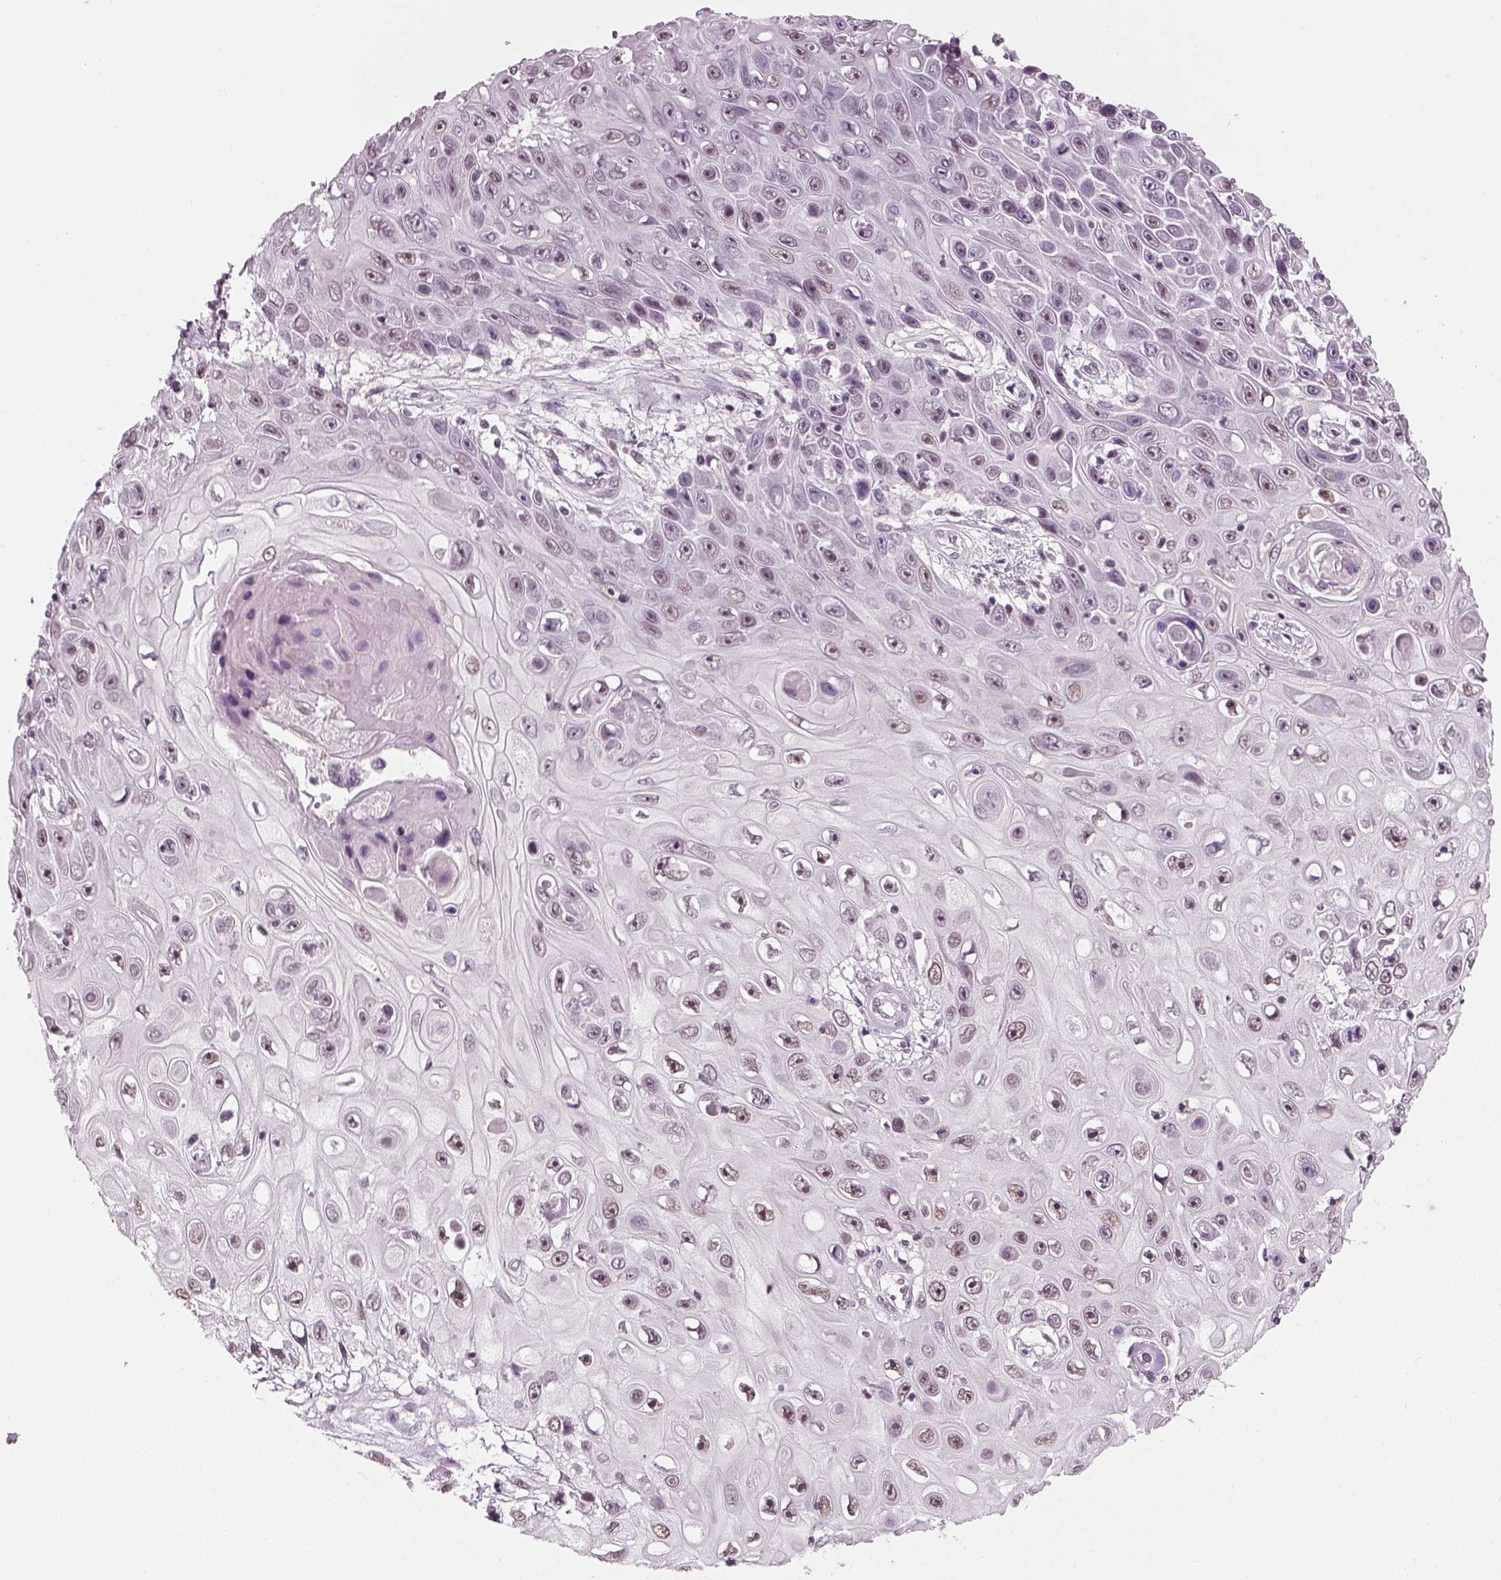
{"staining": {"intensity": "weak", "quantity": "<25%", "location": "nuclear"}, "tissue": "skin cancer", "cell_type": "Tumor cells", "image_type": "cancer", "snomed": [{"axis": "morphology", "description": "Squamous cell carcinoma, NOS"}, {"axis": "topography", "description": "Skin"}], "caption": "Micrograph shows no significant protein positivity in tumor cells of skin cancer (squamous cell carcinoma). (Brightfield microscopy of DAB immunohistochemistry at high magnification).", "gene": "KCNG2", "patient": {"sex": "male", "age": 82}}